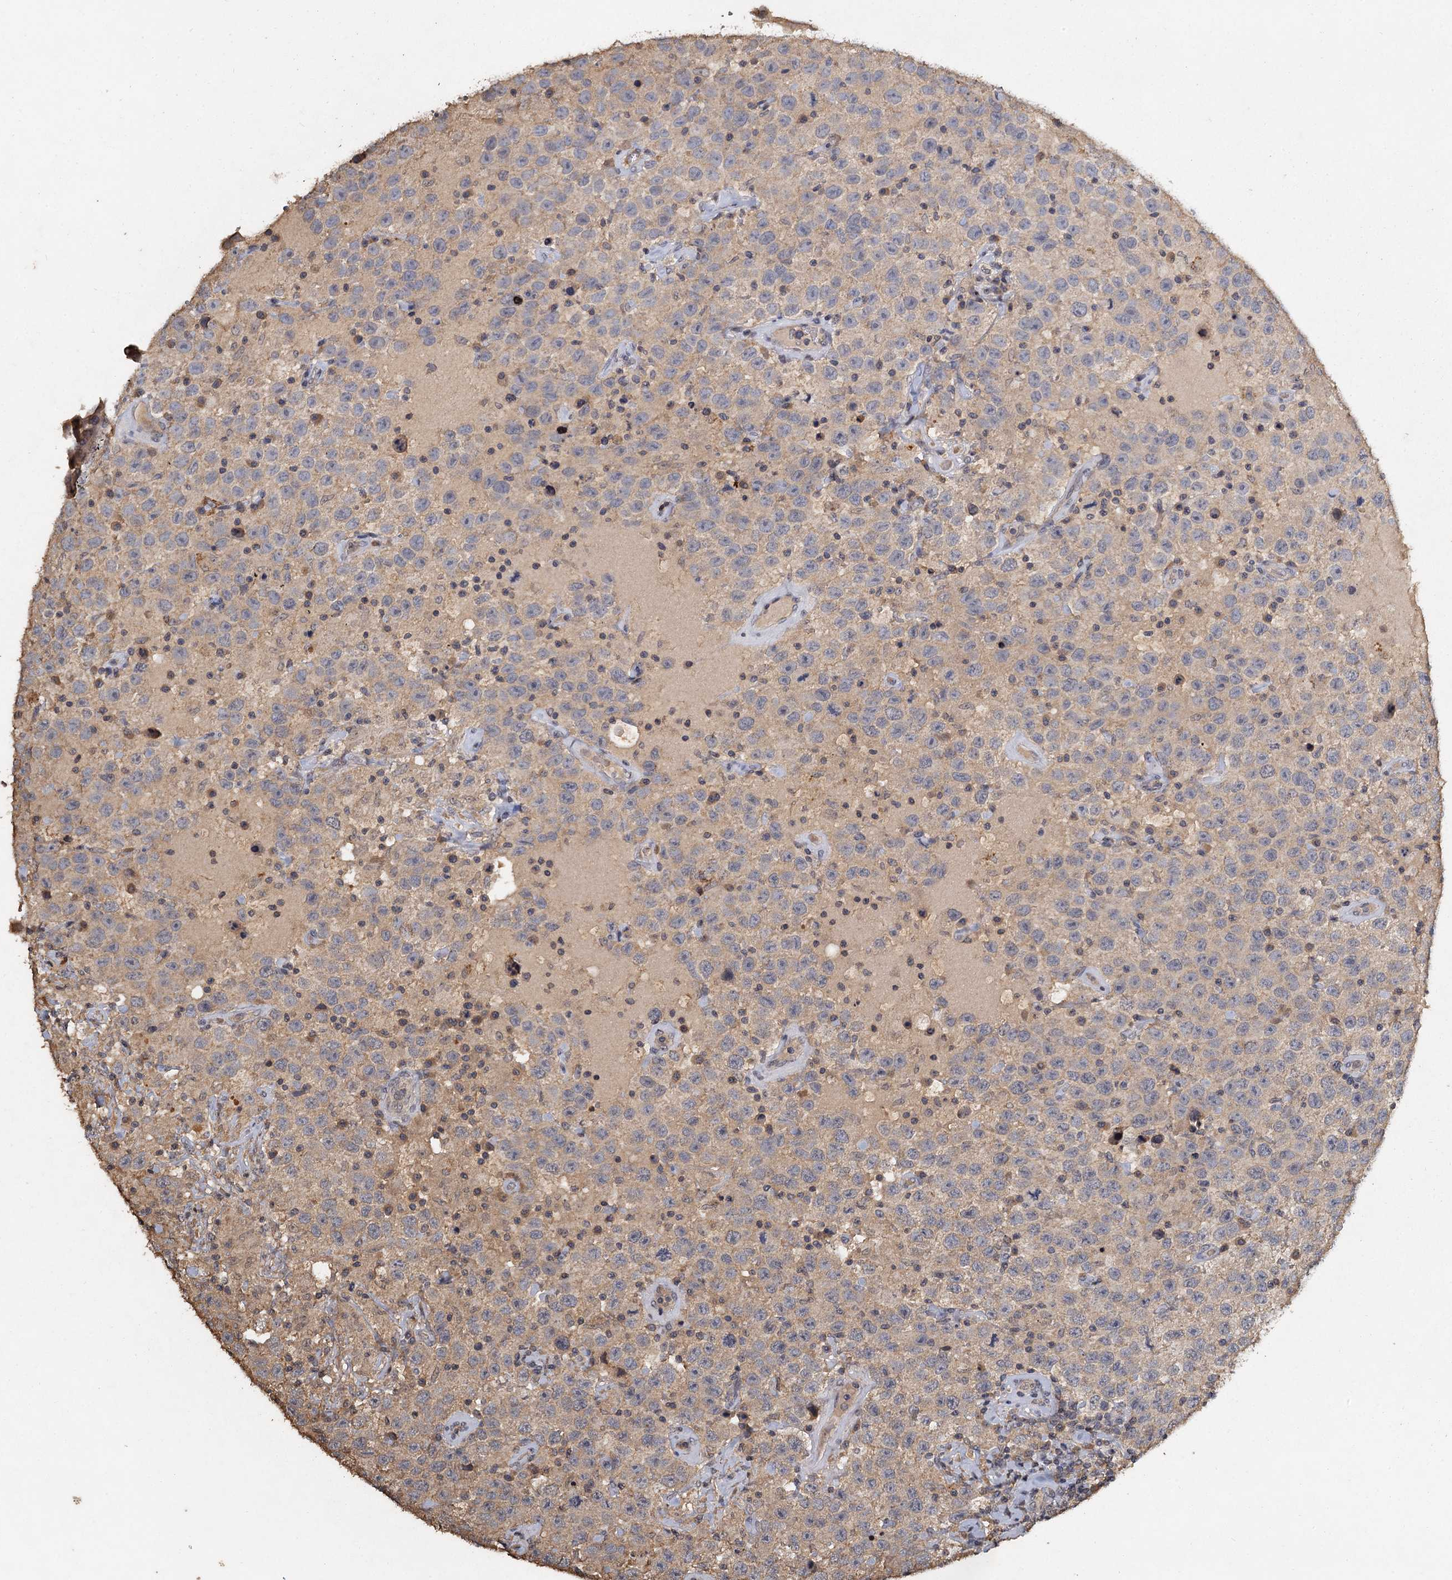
{"staining": {"intensity": "negative", "quantity": "none", "location": "none"}, "tissue": "testis cancer", "cell_type": "Tumor cells", "image_type": "cancer", "snomed": [{"axis": "morphology", "description": "Seminoma, NOS"}, {"axis": "topography", "description": "Testis"}], "caption": "DAB immunohistochemical staining of human testis cancer (seminoma) displays no significant positivity in tumor cells.", "gene": "CCDC61", "patient": {"sex": "male", "age": 41}}